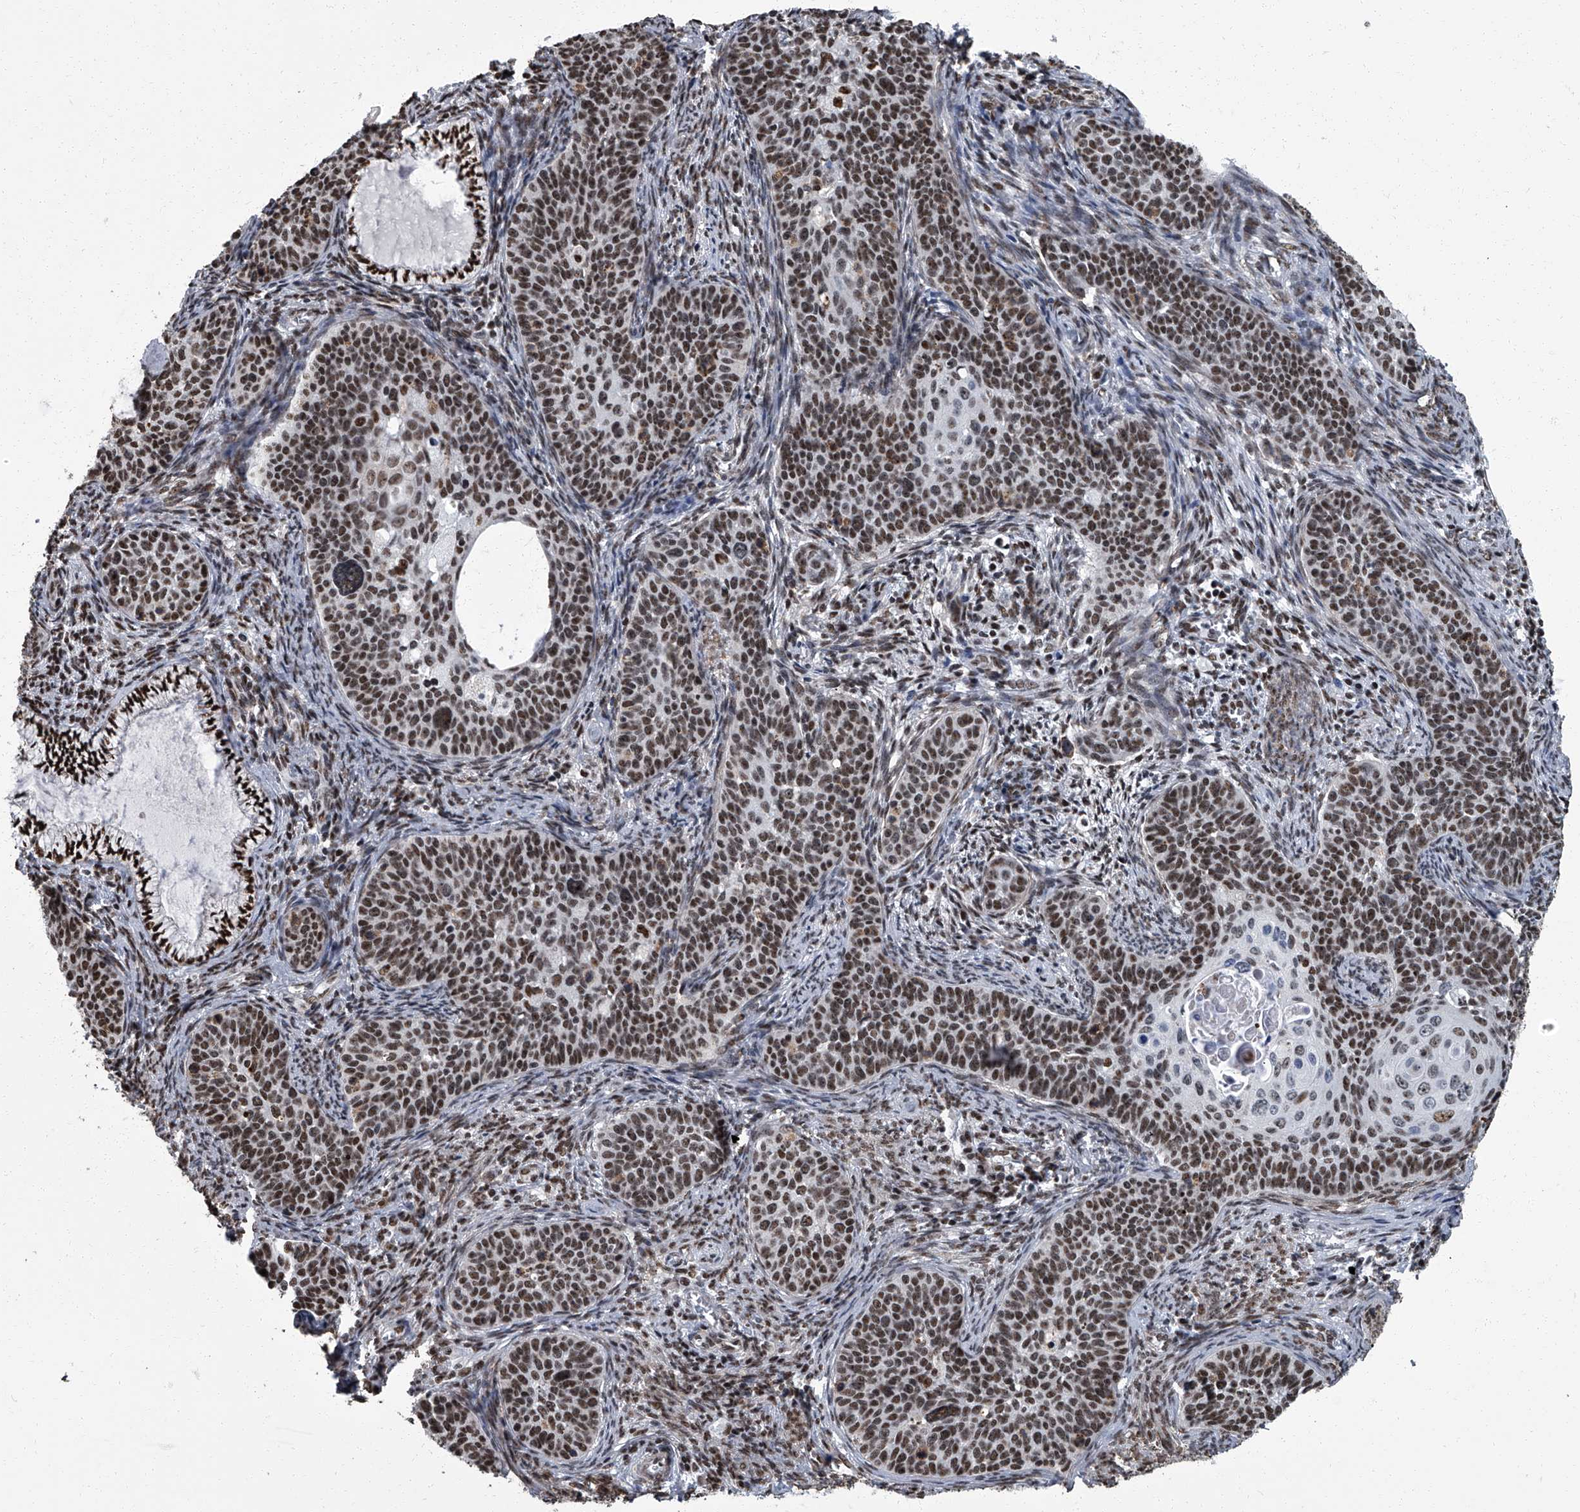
{"staining": {"intensity": "moderate", "quantity": ">75%", "location": "nuclear"}, "tissue": "cervical cancer", "cell_type": "Tumor cells", "image_type": "cancer", "snomed": [{"axis": "morphology", "description": "Squamous cell carcinoma, NOS"}, {"axis": "topography", "description": "Cervix"}], "caption": "Tumor cells exhibit medium levels of moderate nuclear staining in about >75% of cells in human cervical cancer (squamous cell carcinoma).", "gene": "ZNF518B", "patient": {"sex": "female", "age": 33}}